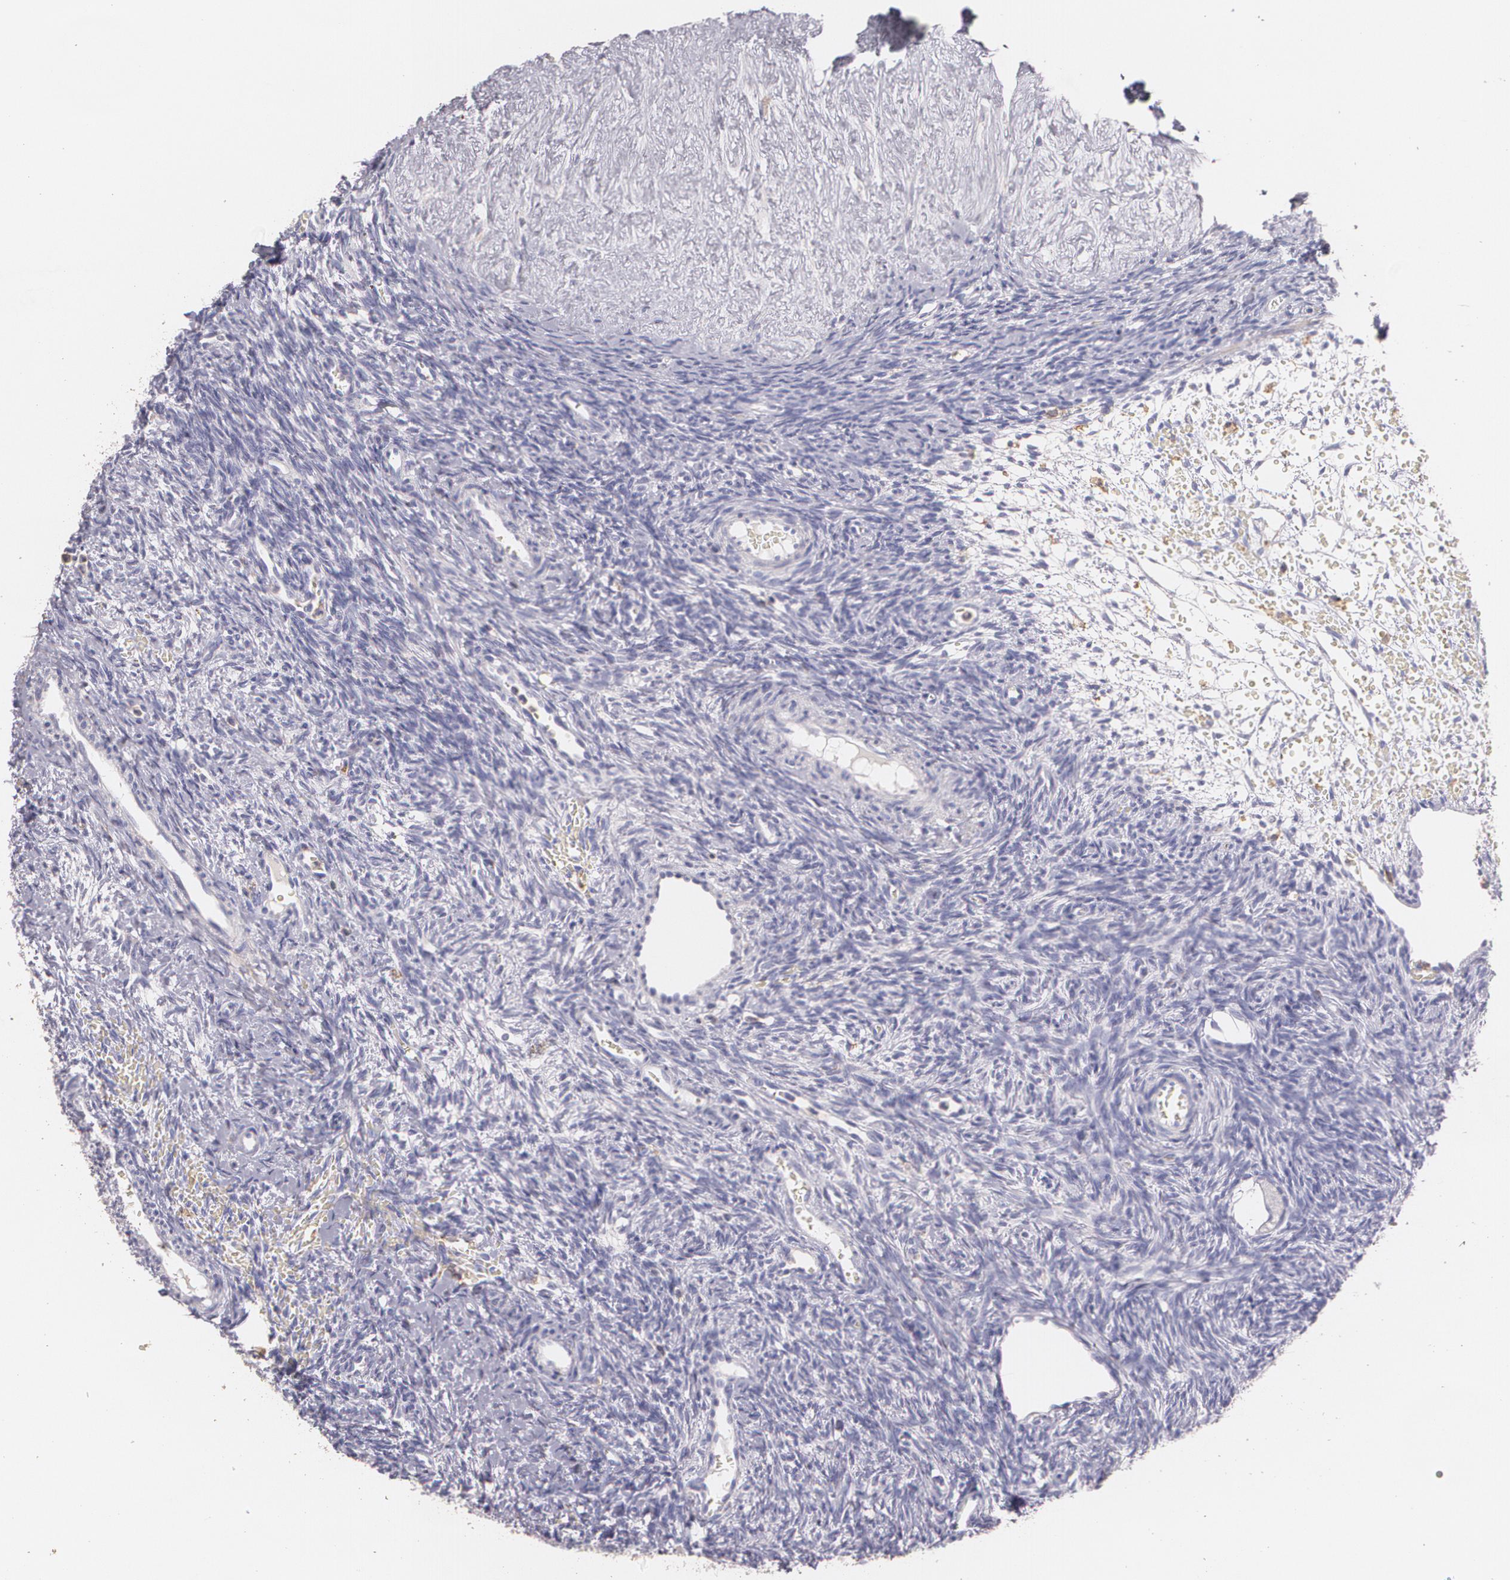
{"staining": {"intensity": "negative", "quantity": "none", "location": "none"}, "tissue": "ovary", "cell_type": "Follicle cells", "image_type": "normal", "snomed": [{"axis": "morphology", "description": "Normal tissue, NOS"}, {"axis": "topography", "description": "Ovary"}], "caption": "IHC of unremarkable ovary reveals no expression in follicle cells.", "gene": "TGFBR1", "patient": {"sex": "female", "age": 39}}